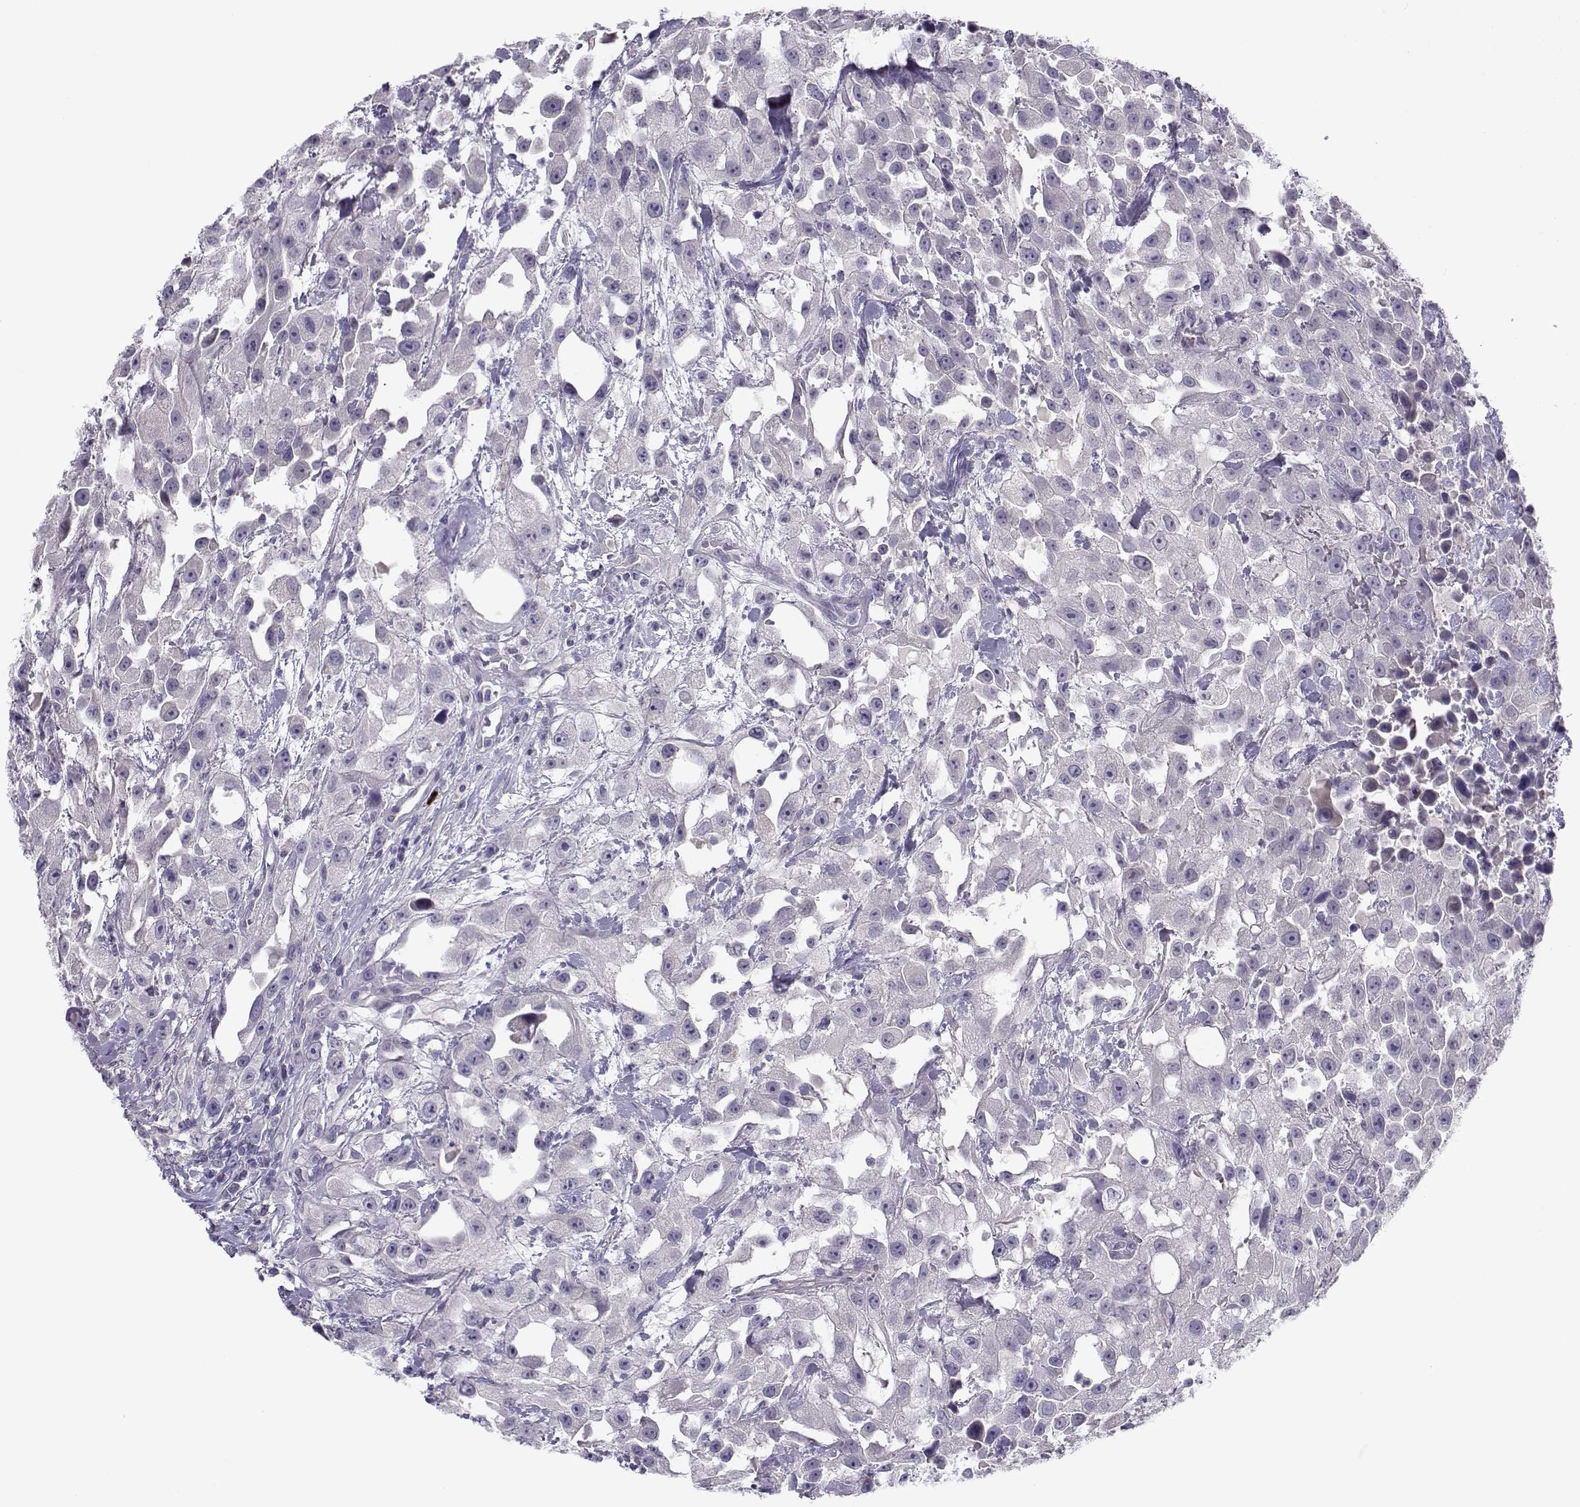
{"staining": {"intensity": "negative", "quantity": "none", "location": "none"}, "tissue": "urothelial cancer", "cell_type": "Tumor cells", "image_type": "cancer", "snomed": [{"axis": "morphology", "description": "Urothelial carcinoma, High grade"}, {"axis": "topography", "description": "Urinary bladder"}], "caption": "There is no significant expression in tumor cells of urothelial cancer.", "gene": "CFAP77", "patient": {"sex": "male", "age": 79}}